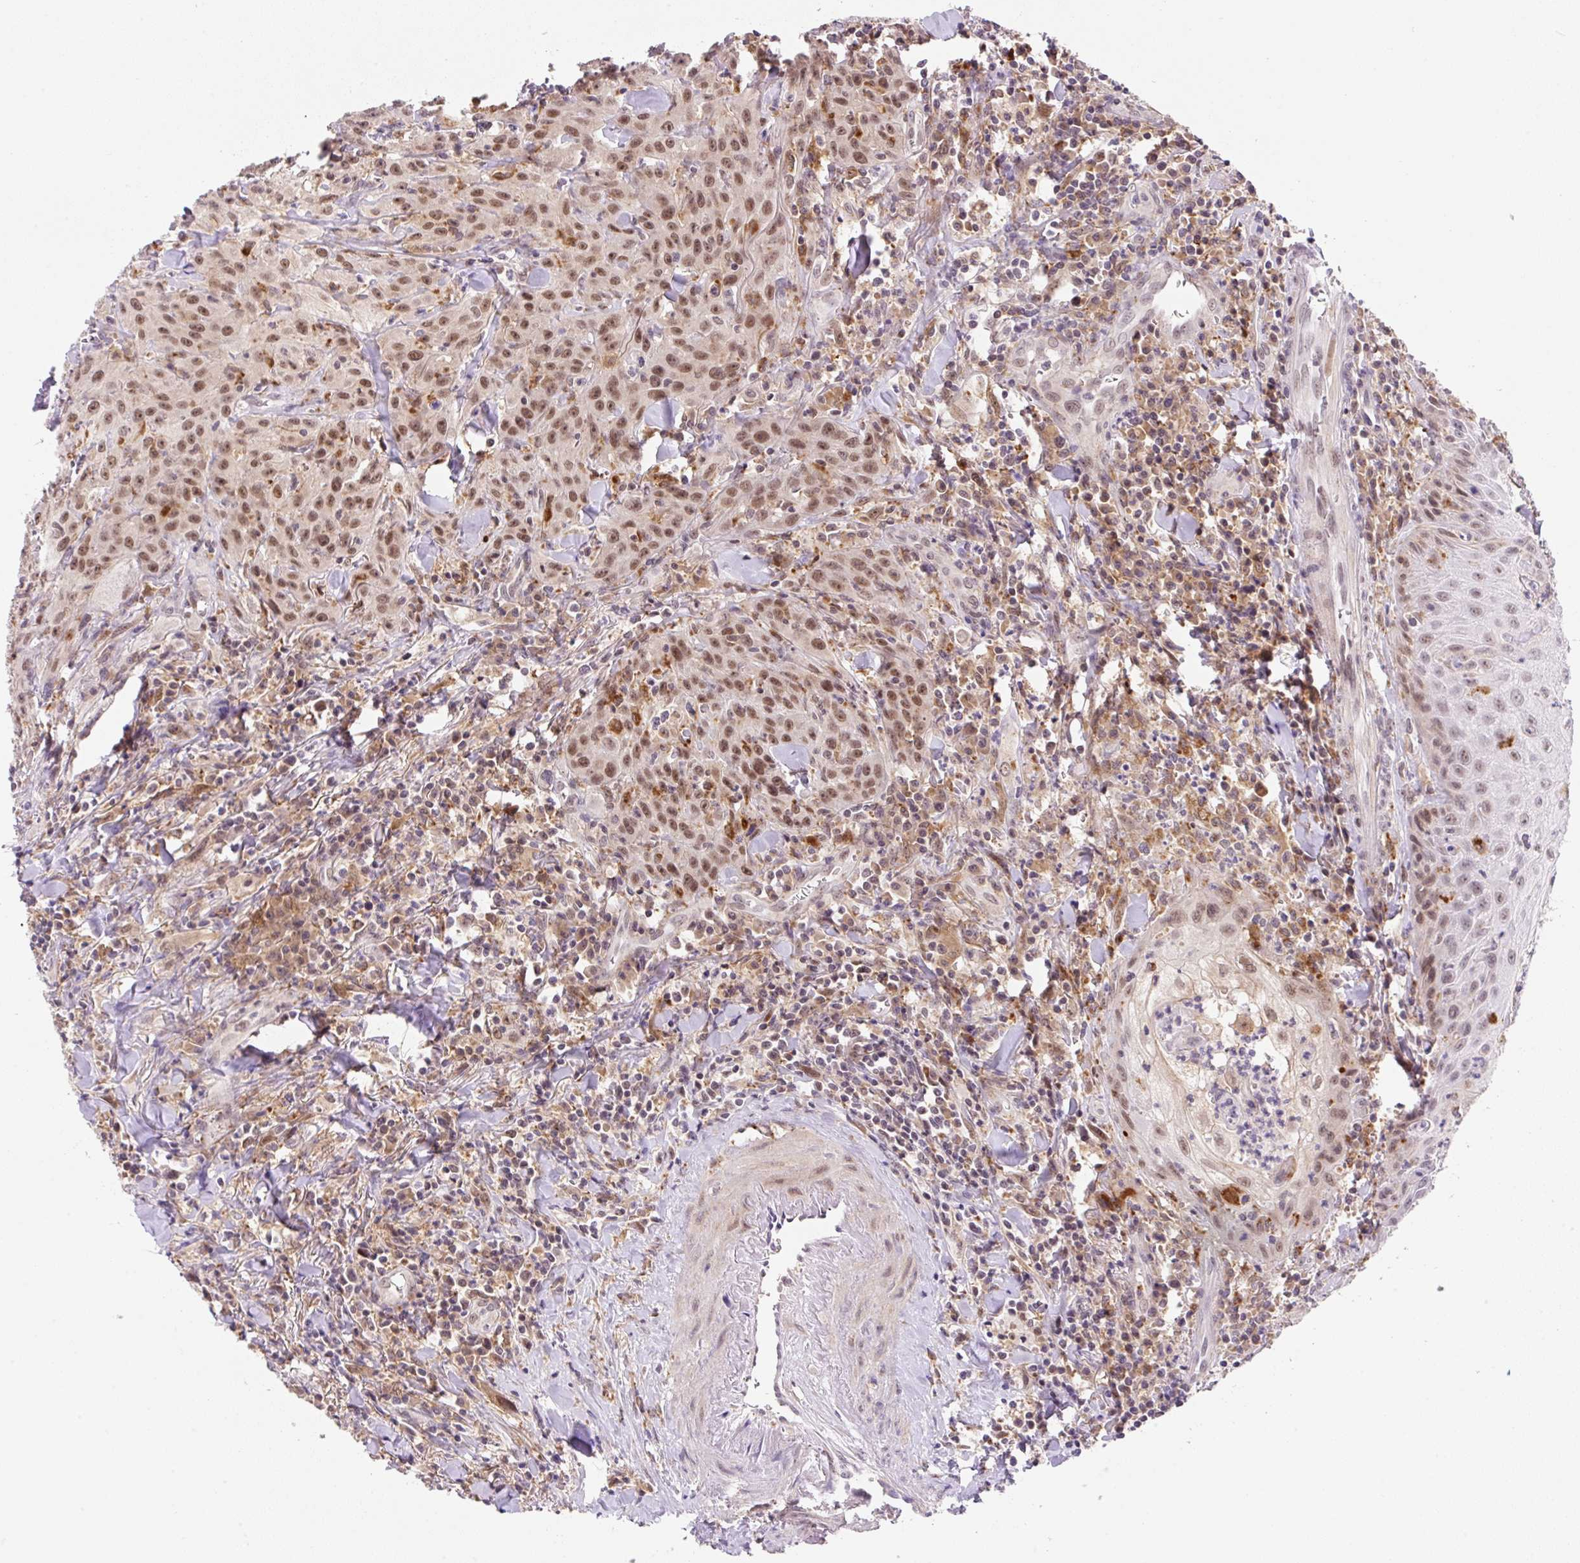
{"staining": {"intensity": "moderate", "quantity": ">75%", "location": "nuclear"}, "tissue": "head and neck cancer", "cell_type": "Tumor cells", "image_type": "cancer", "snomed": [{"axis": "morphology", "description": "Normal tissue, NOS"}, {"axis": "morphology", "description": "Squamous cell carcinoma, NOS"}, {"axis": "topography", "description": "Oral tissue"}, {"axis": "topography", "description": "Head-Neck"}], "caption": "Head and neck squamous cell carcinoma tissue displays moderate nuclear positivity in approximately >75% of tumor cells", "gene": "CEBPZOS", "patient": {"sex": "female", "age": 70}}